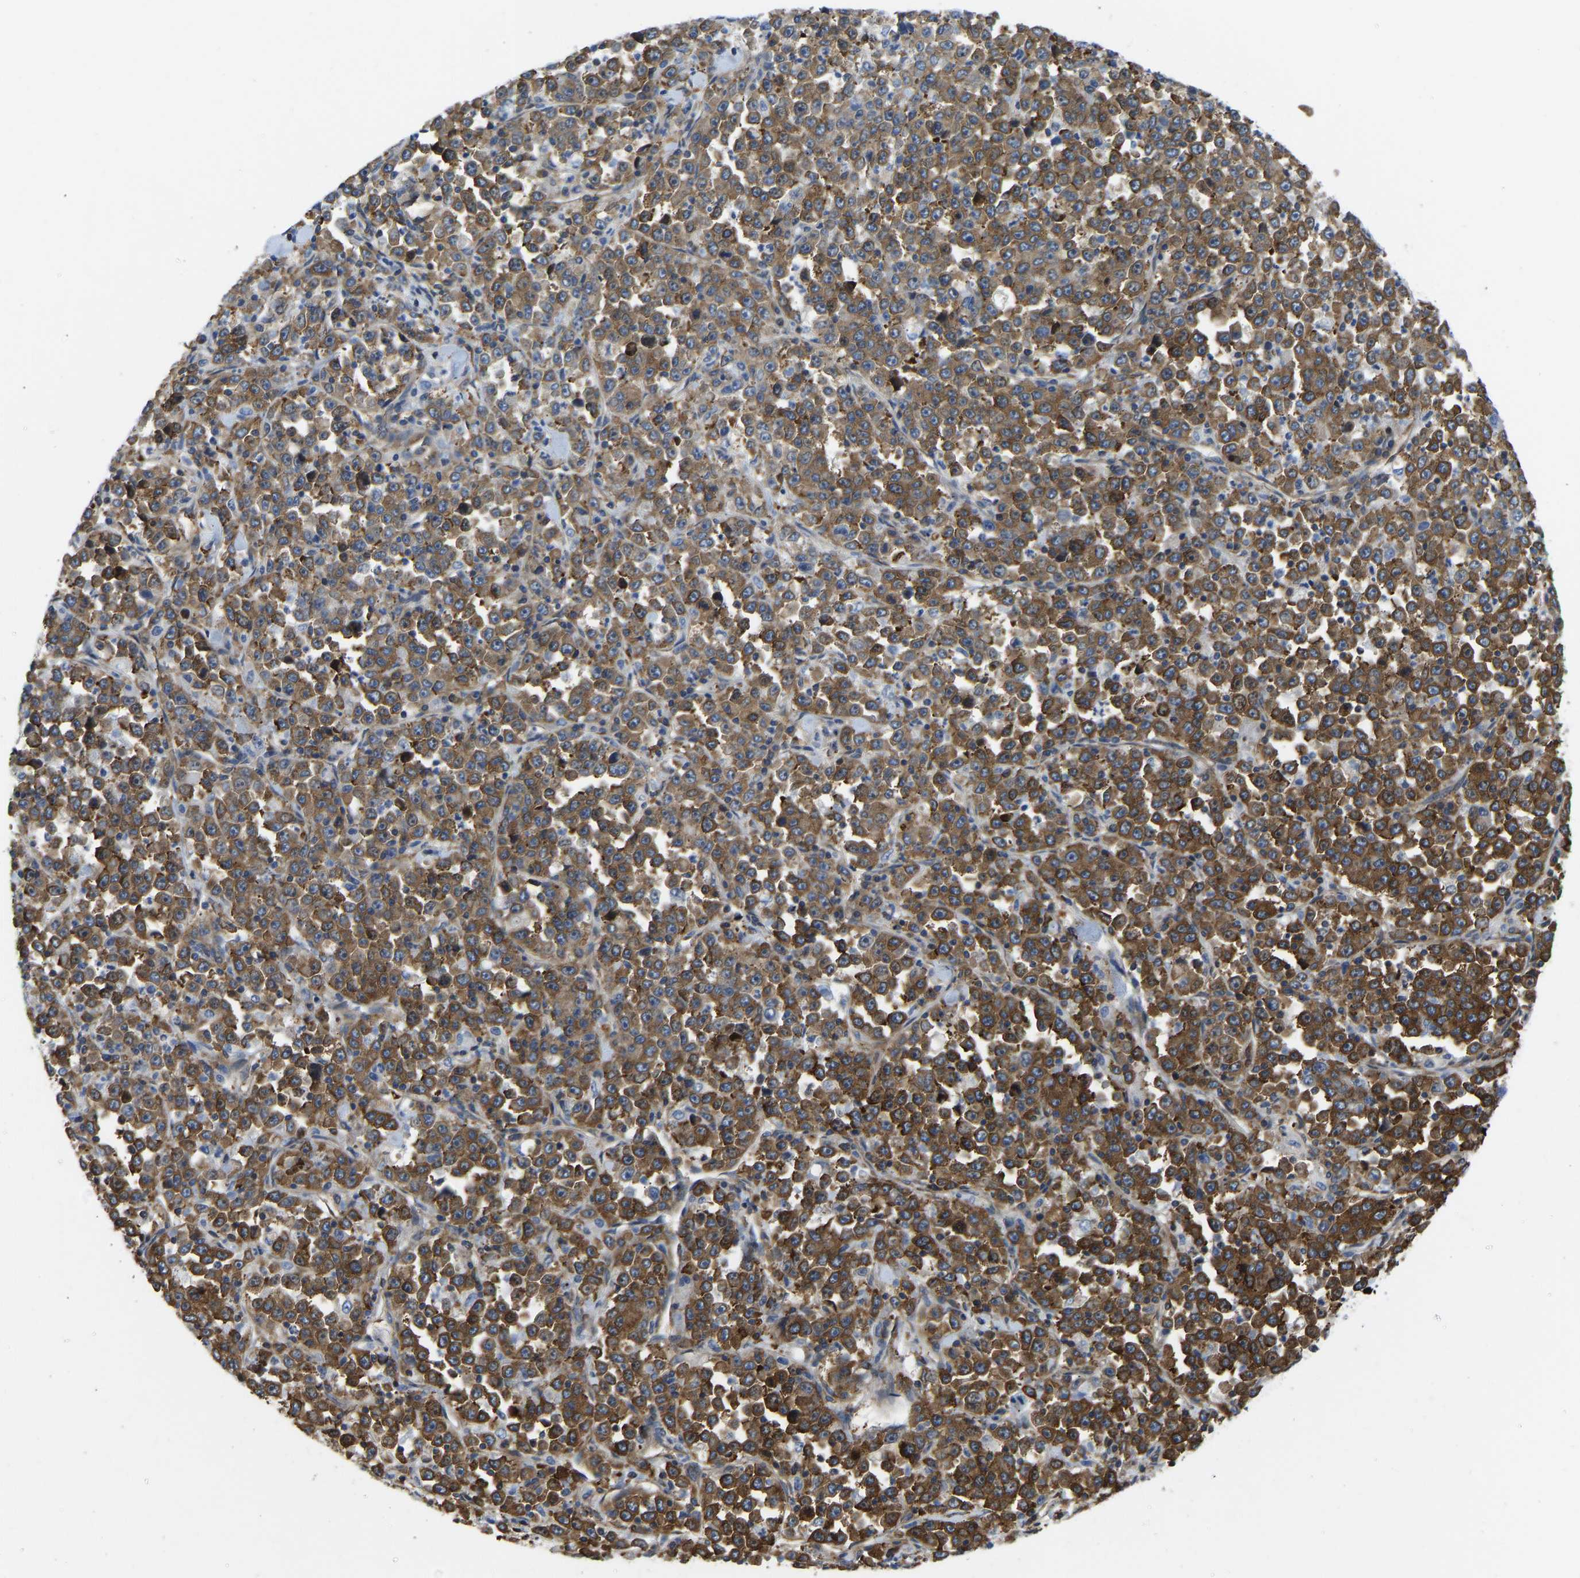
{"staining": {"intensity": "moderate", "quantity": ">75%", "location": "cytoplasmic/membranous"}, "tissue": "stomach cancer", "cell_type": "Tumor cells", "image_type": "cancer", "snomed": [{"axis": "morphology", "description": "Normal tissue, NOS"}, {"axis": "morphology", "description": "Adenocarcinoma, NOS"}, {"axis": "topography", "description": "Stomach, upper"}, {"axis": "topography", "description": "Stomach"}], "caption": "An image showing moderate cytoplasmic/membranous expression in about >75% of tumor cells in stomach cancer, as visualized by brown immunohistochemical staining.", "gene": "RASGRF2", "patient": {"sex": "male", "age": 59}}